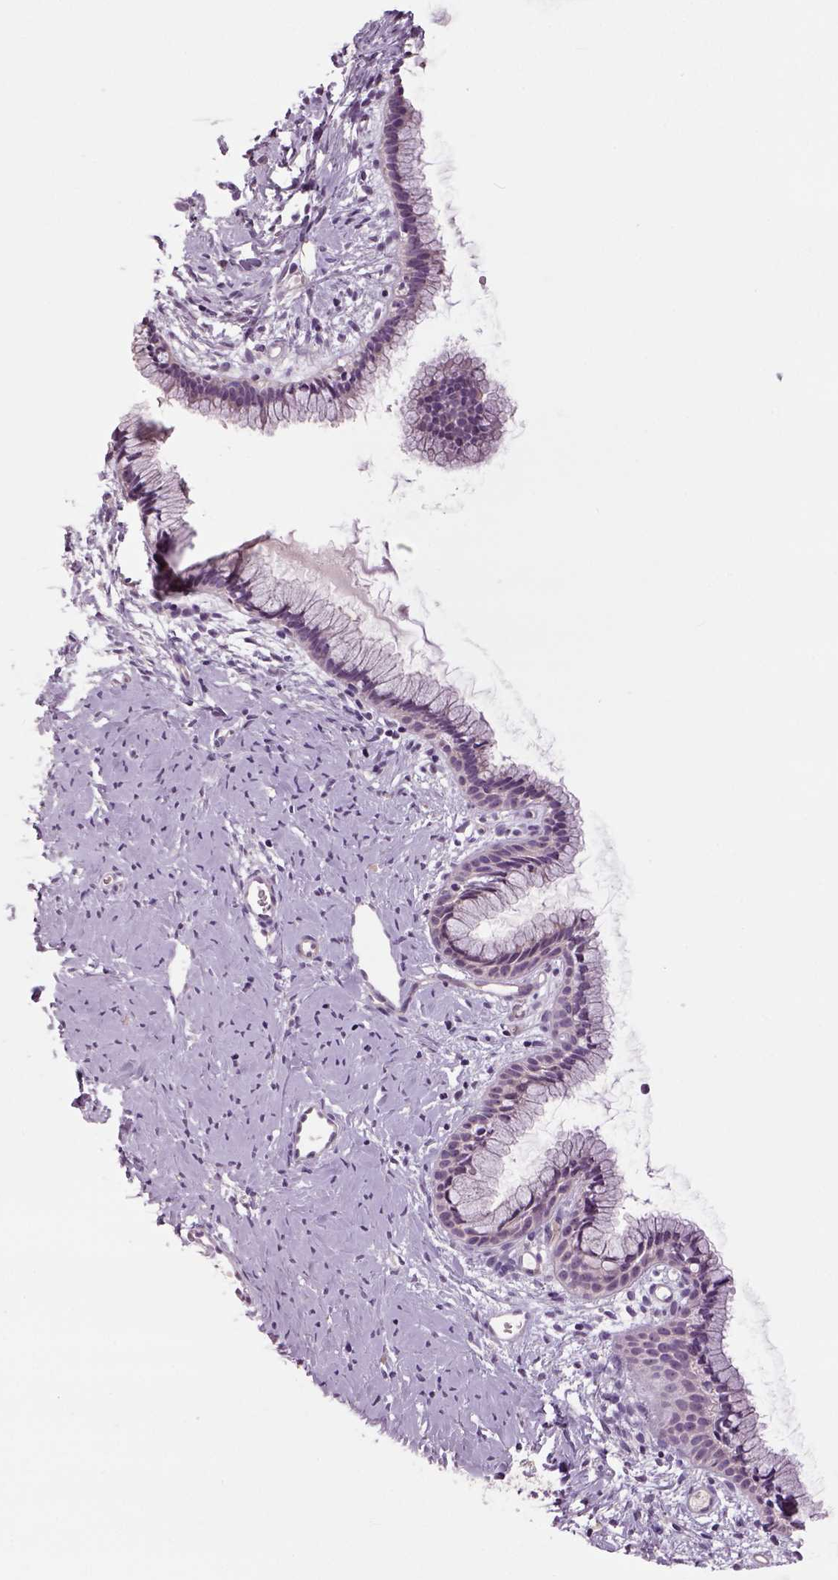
{"staining": {"intensity": "negative", "quantity": "none", "location": "none"}, "tissue": "cervix", "cell_type": "Glandular cells", "image_type": "normal", "snomed": [{"axis": "morphology", "description": "Normal tissue, NOS"}, {"axis": "topography", "description": "Cervix"}], "caption": "Glandular cells show no significant expression in unremarkable cervix.", "gene": "NECAB1", "patient": {"sex": "female", "age": 40}}